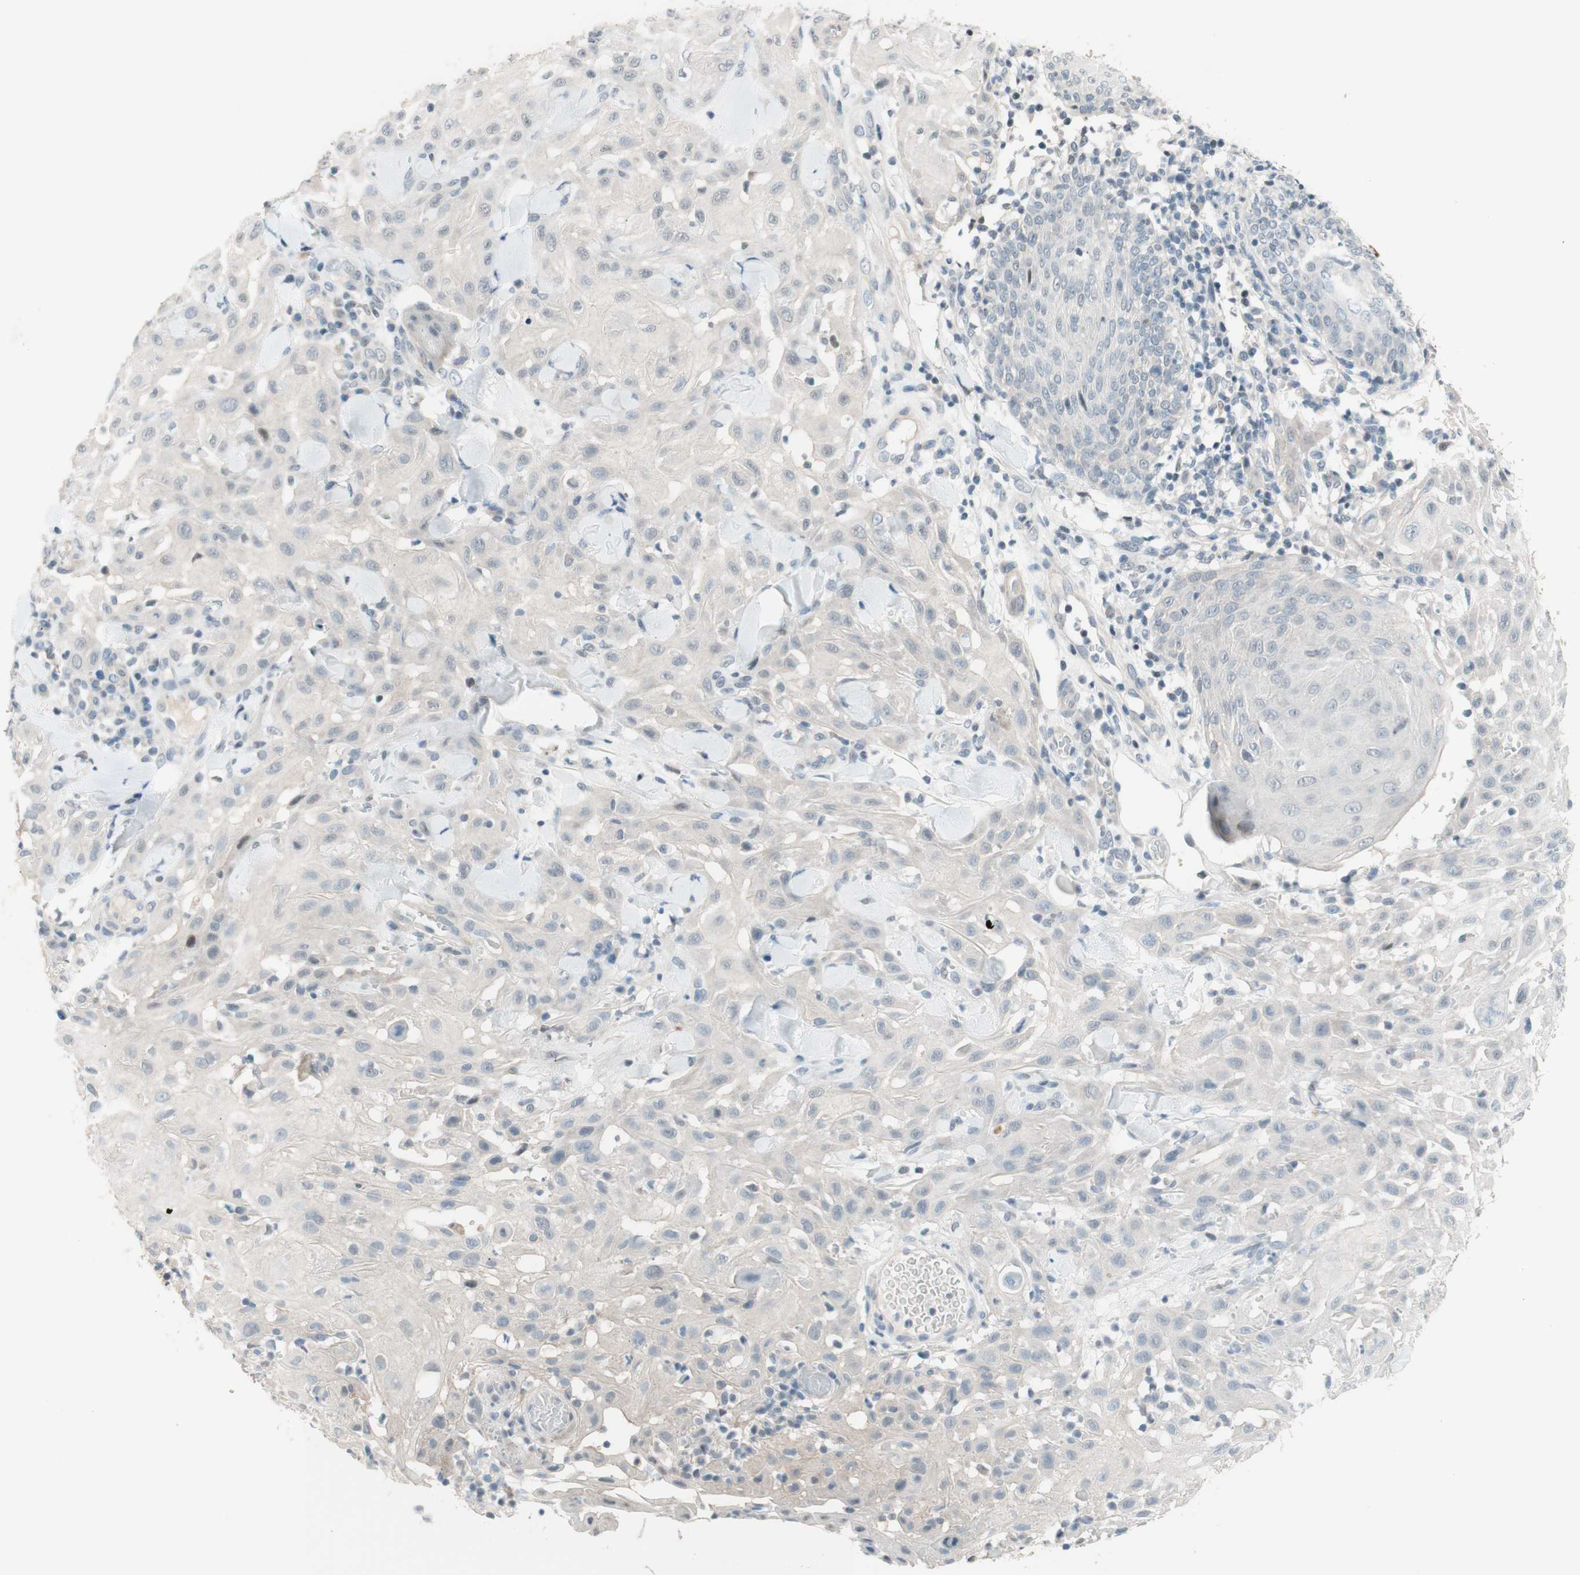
{"staining": {"intensity": "negative", "quantity": "none", "location": "none"}, "tissue": "skin cancer", "cell_type": "Tumor cells", "image_type": "cancer", "snomed": [{"axis": "morphology", "description": "Squamous cell carcinoma, NOS"}, {"axis": "topography", "description": "Skin"}], "caption": "High power microscopy histopathology image of an immunohistochemistry histopathology image of skin squamous cell carcinoma, revealing no significant expression in tumor cells.", "gene": "JPH1", "patient": {"sex": "male", "age": 24}}